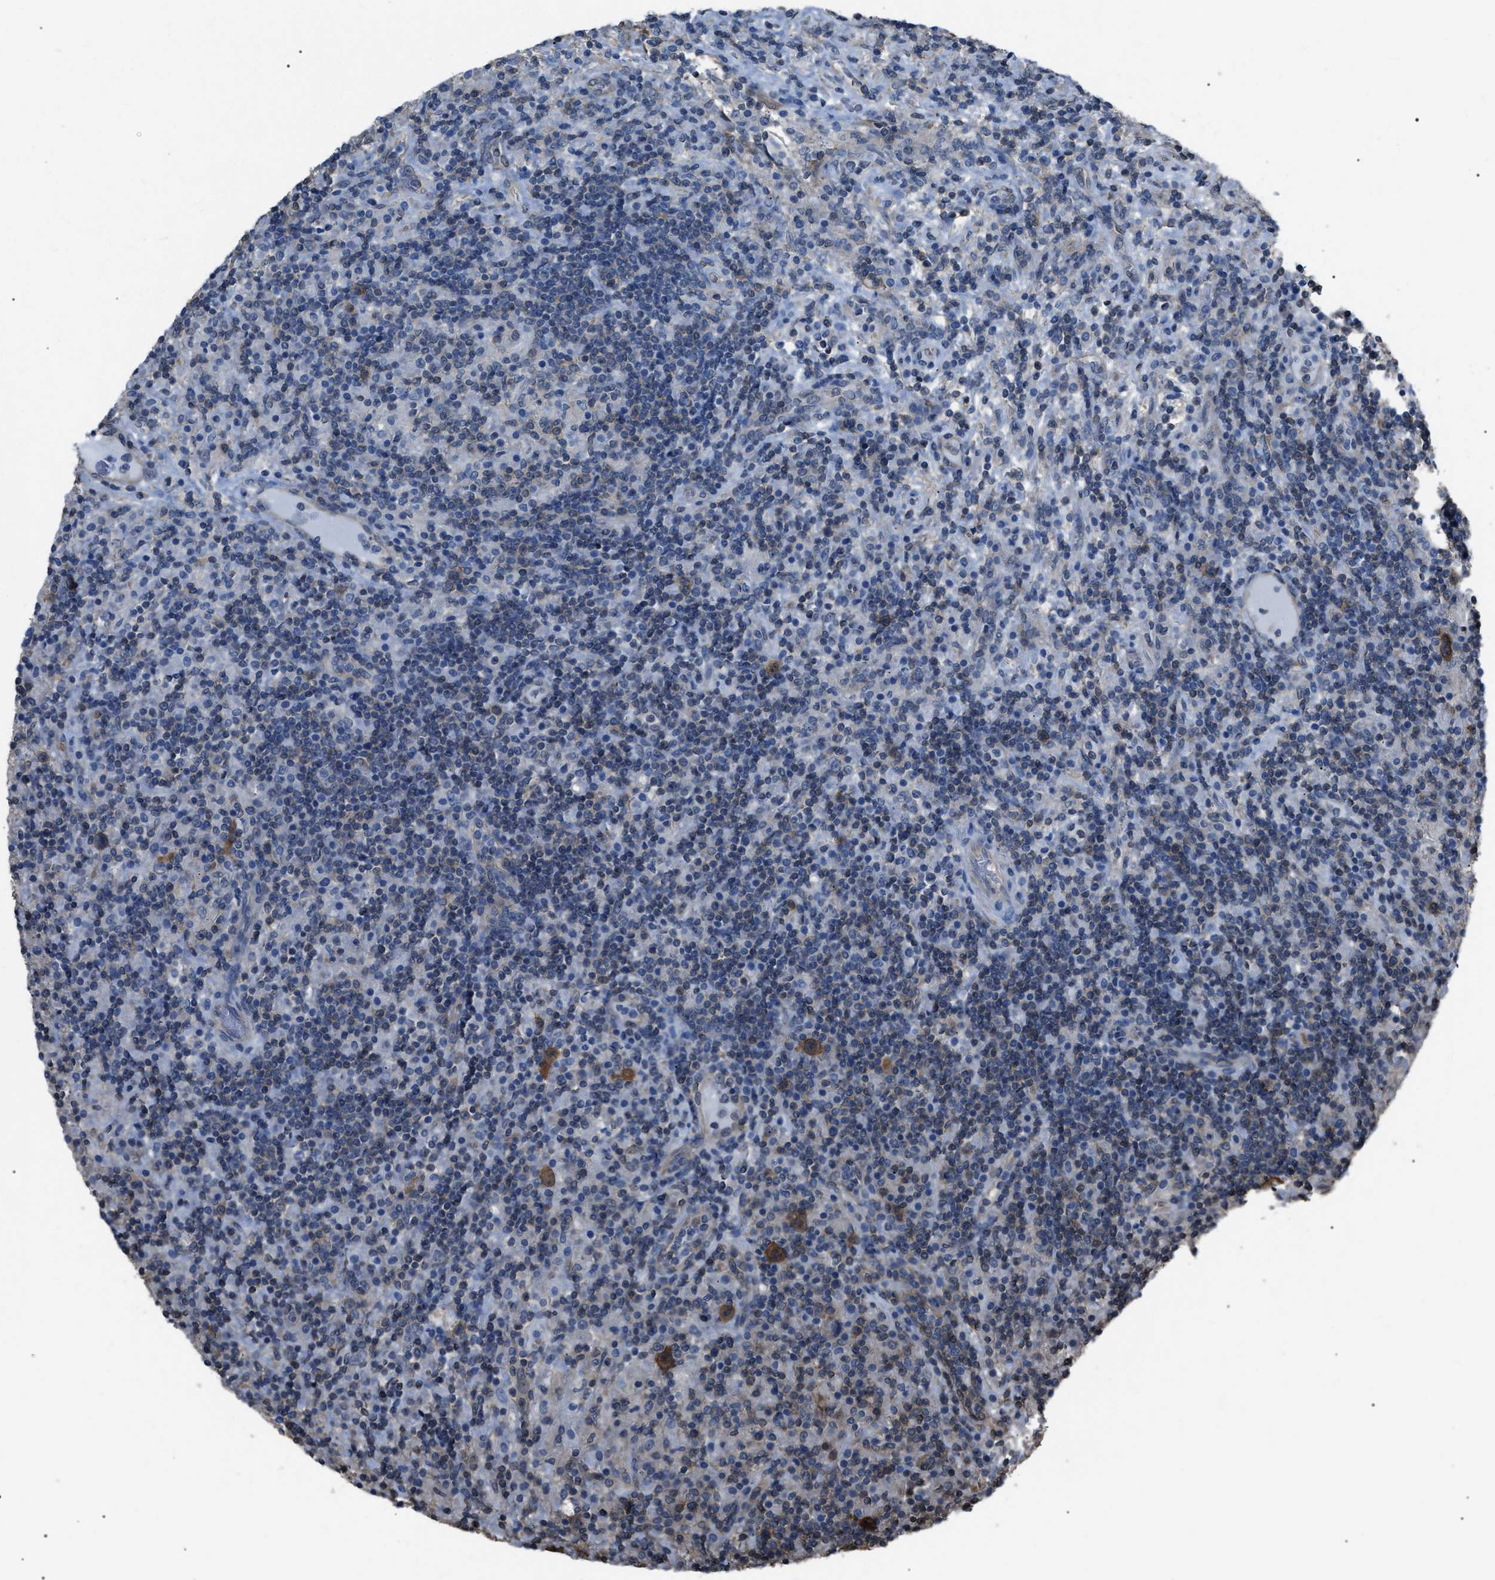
{"staining": {"intensity": "negative", "quantity": "none", "location": "none"}, "tissue": "lymphoma", "cell_type": "Tumor cells", "image_type": "cancer", "snomed": [{"axis": "morphology", "description": "Hodgkin's disease, NOS"}, {"axis": "topography", "description": "Lymph node"}], "caption": "High power microscopy histopathology image of an IHC histopathology image of lymphoma, revealing no significant staining in tumor cells. (Stains: DAB IHC with hematoxylin counter stain, Microscopy: brightfield microscopy at high magnification).", "gene": "PDCD5", "patient": {"sex": "male", "age": 70}}